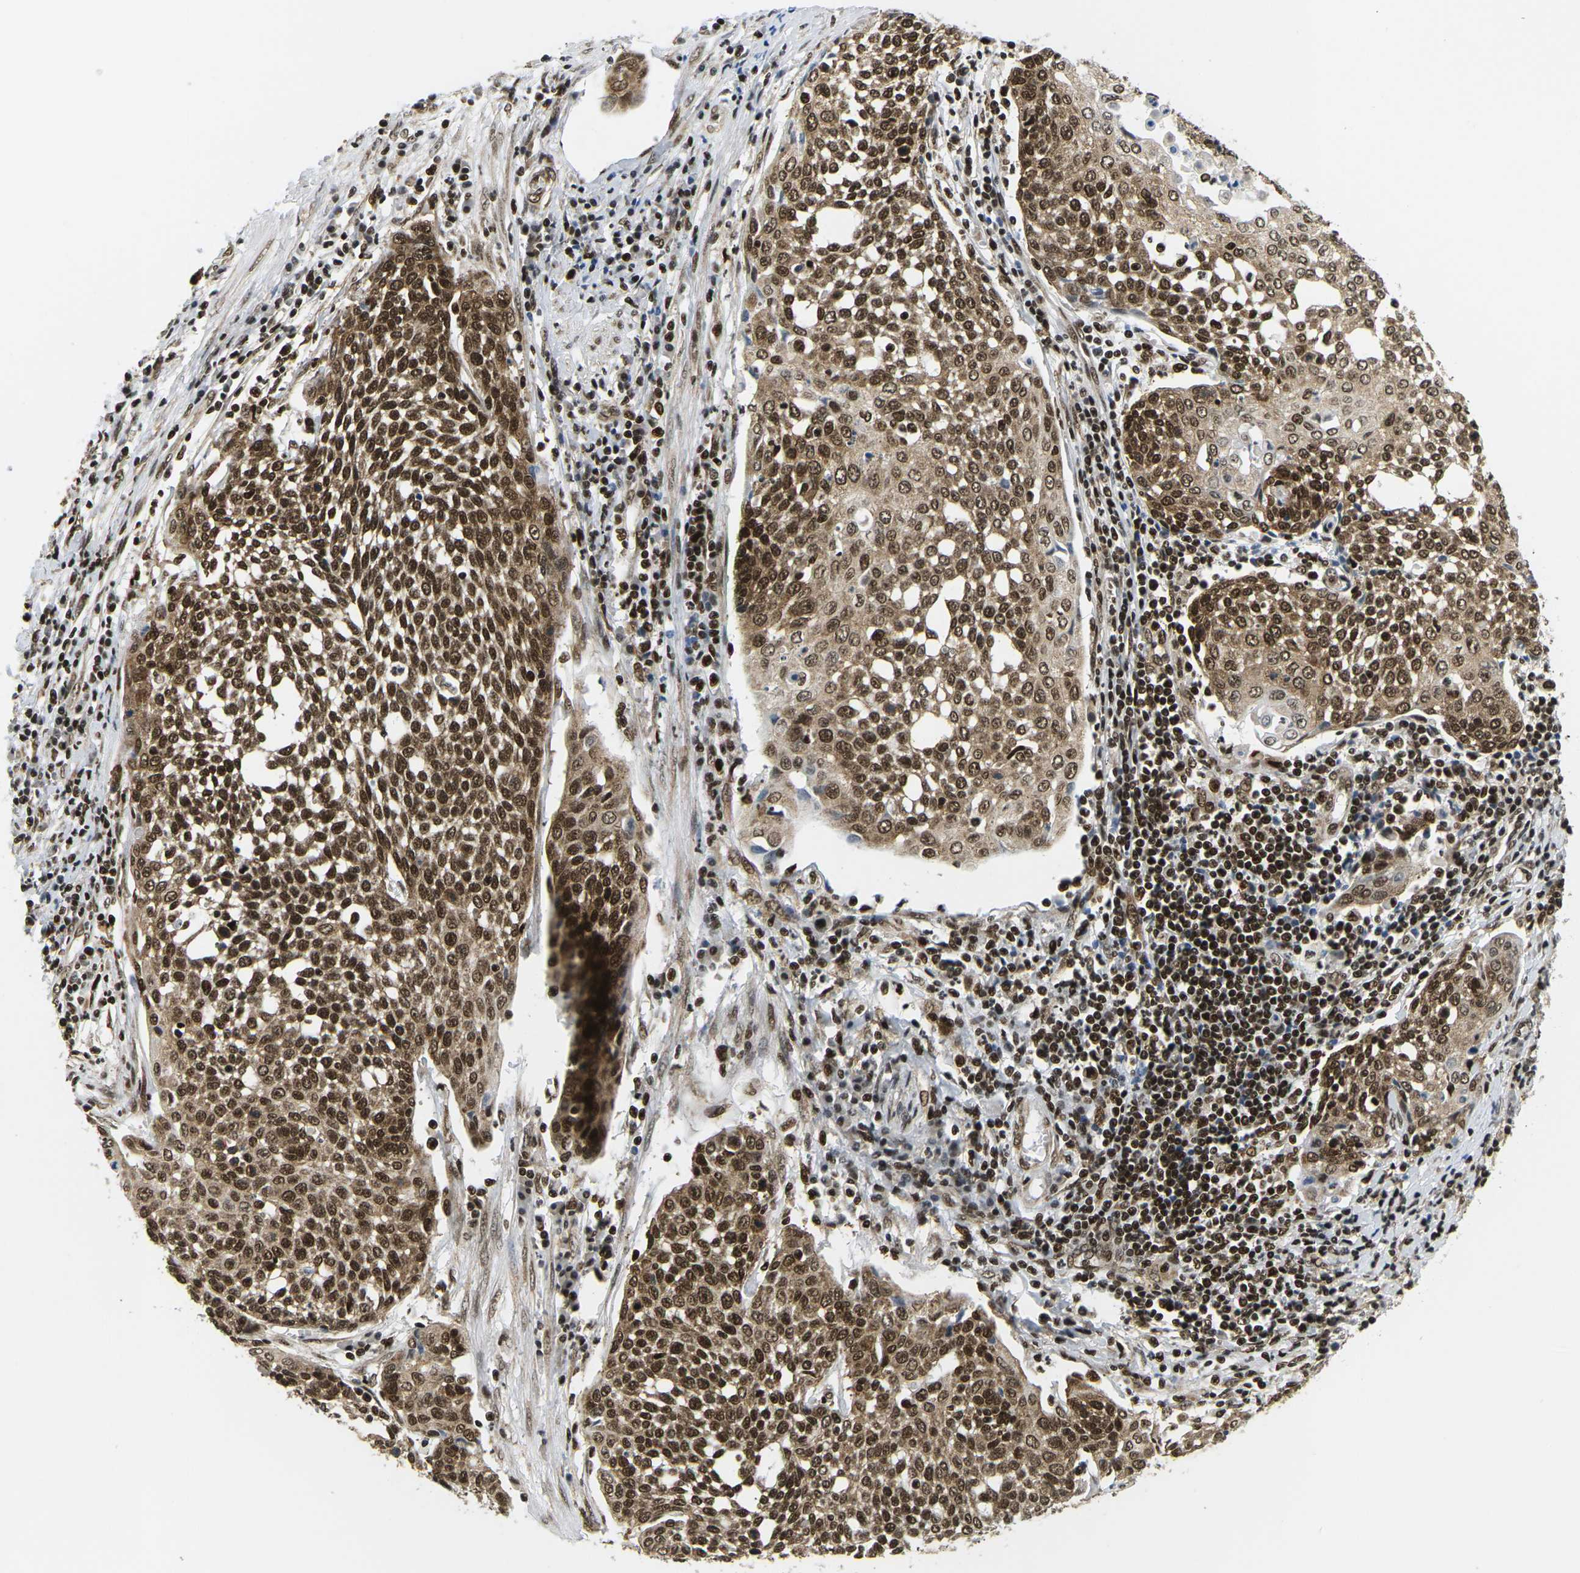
{"staining": {"intensity": "strong", "quantity": ">75%", "location": "cytoplasmic/membranous,nuclear"}, "tissue": "cervical cancer", "cell_type": "Tumor cells", "image_type": "cancer", "snomed": [{"axis": "morphology", "description": "Squamous cell carcinoma, NOS"}, {"axis": "topography", "description": "Cervix"}], "caption": "Tumor cells exhibit strong cytoplasmic/membranous and nuclear expression in approximately >75% of cells in squamous cell carcinoma (cervical).", "gene": "CELF1", "patient": {"sex": "female", "age": 34}}